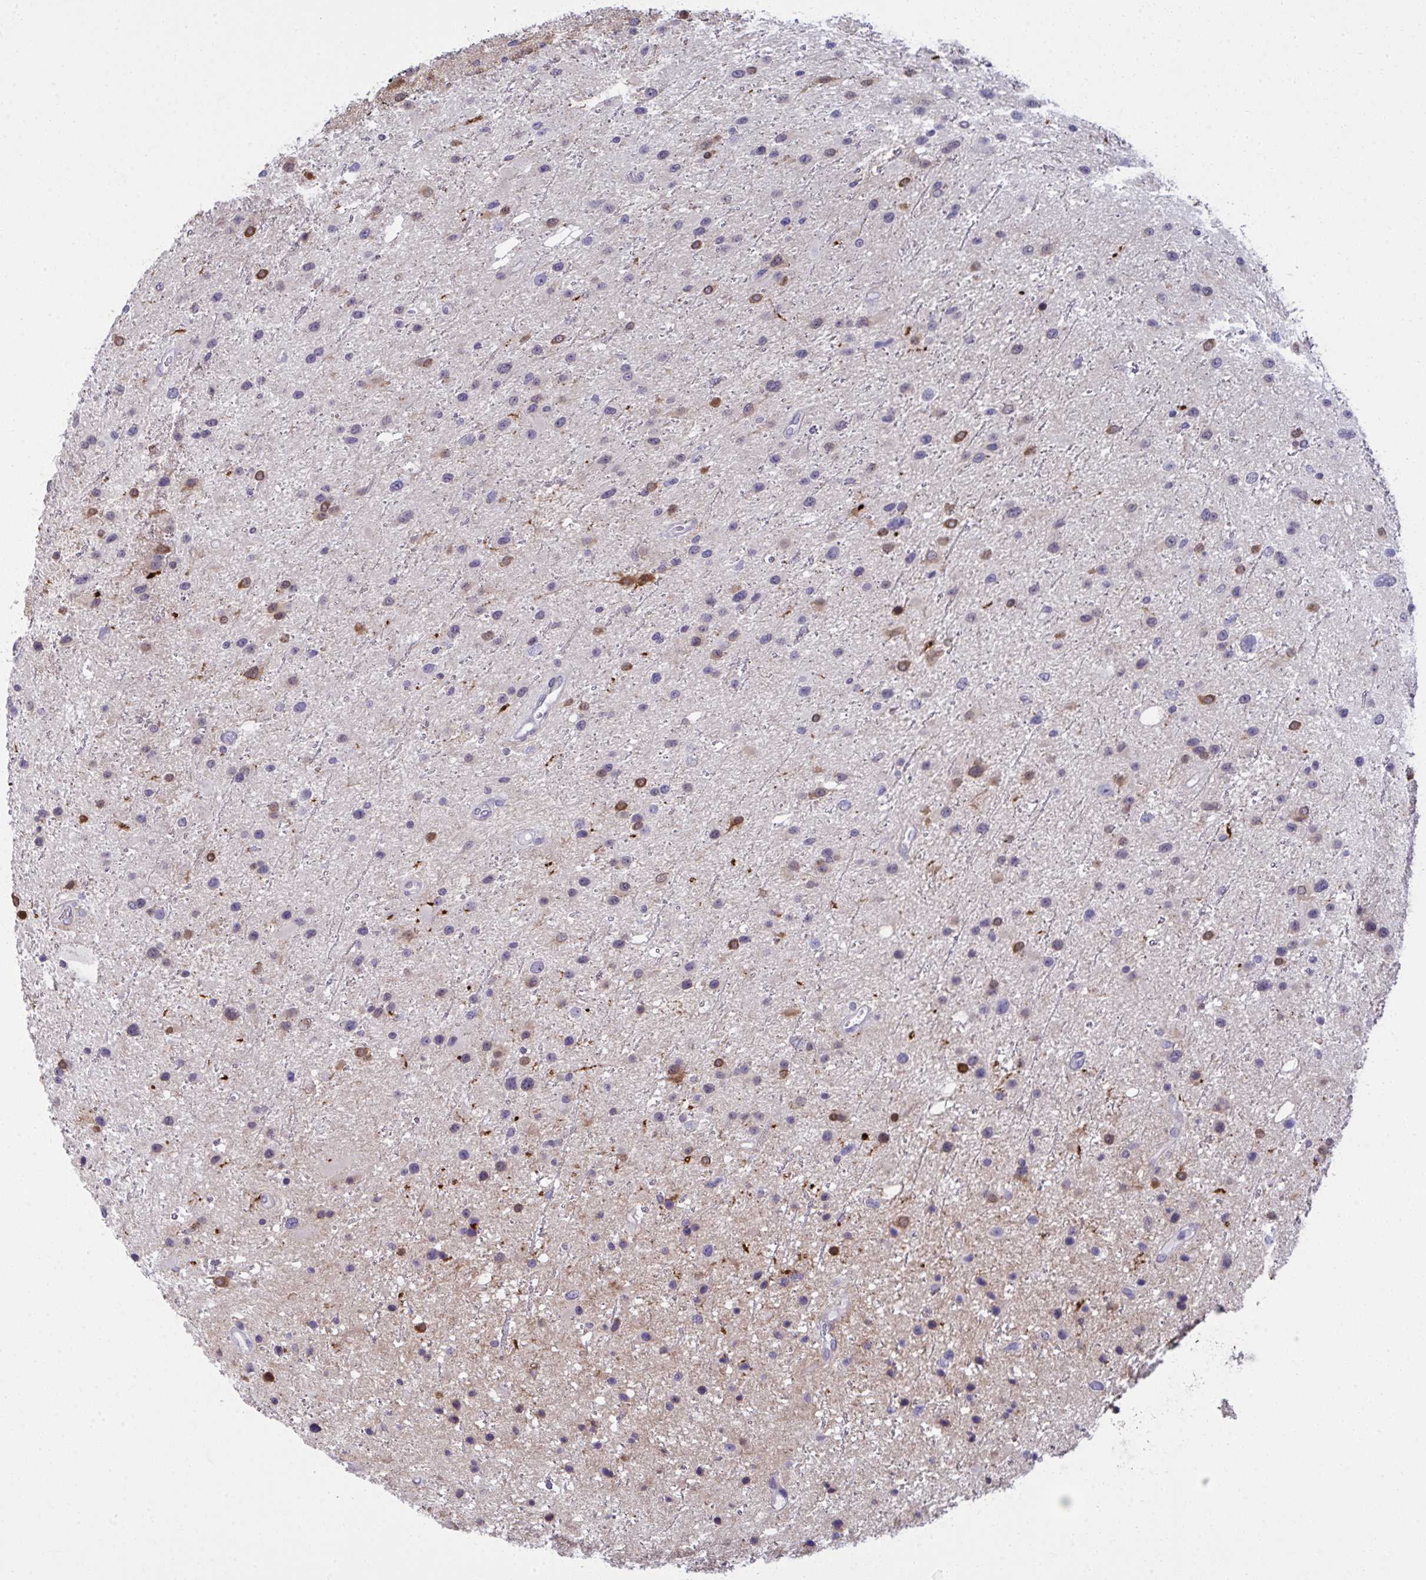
{"staining": {"intensity": "moderate", "quantity": "<25%", "location": "cytoplasmic/membranous"}, "tissue": "glioma", "cell_type": "Tumor cells", "image_type": "cancer", "snomed": [{"axis": "morphology", "description": "Glioma, malignant, Low grade"}, {"axis": "topography", "description": "Brain"}], "caption": "The photomicrograph shows a brown stain indicating the presence of a protein in the cytoplasmic/membranous of tumor cells in low-grade glioma (malignant).", "gene": "RGPD5", "patient": {"sex": "female", "age": 32}}